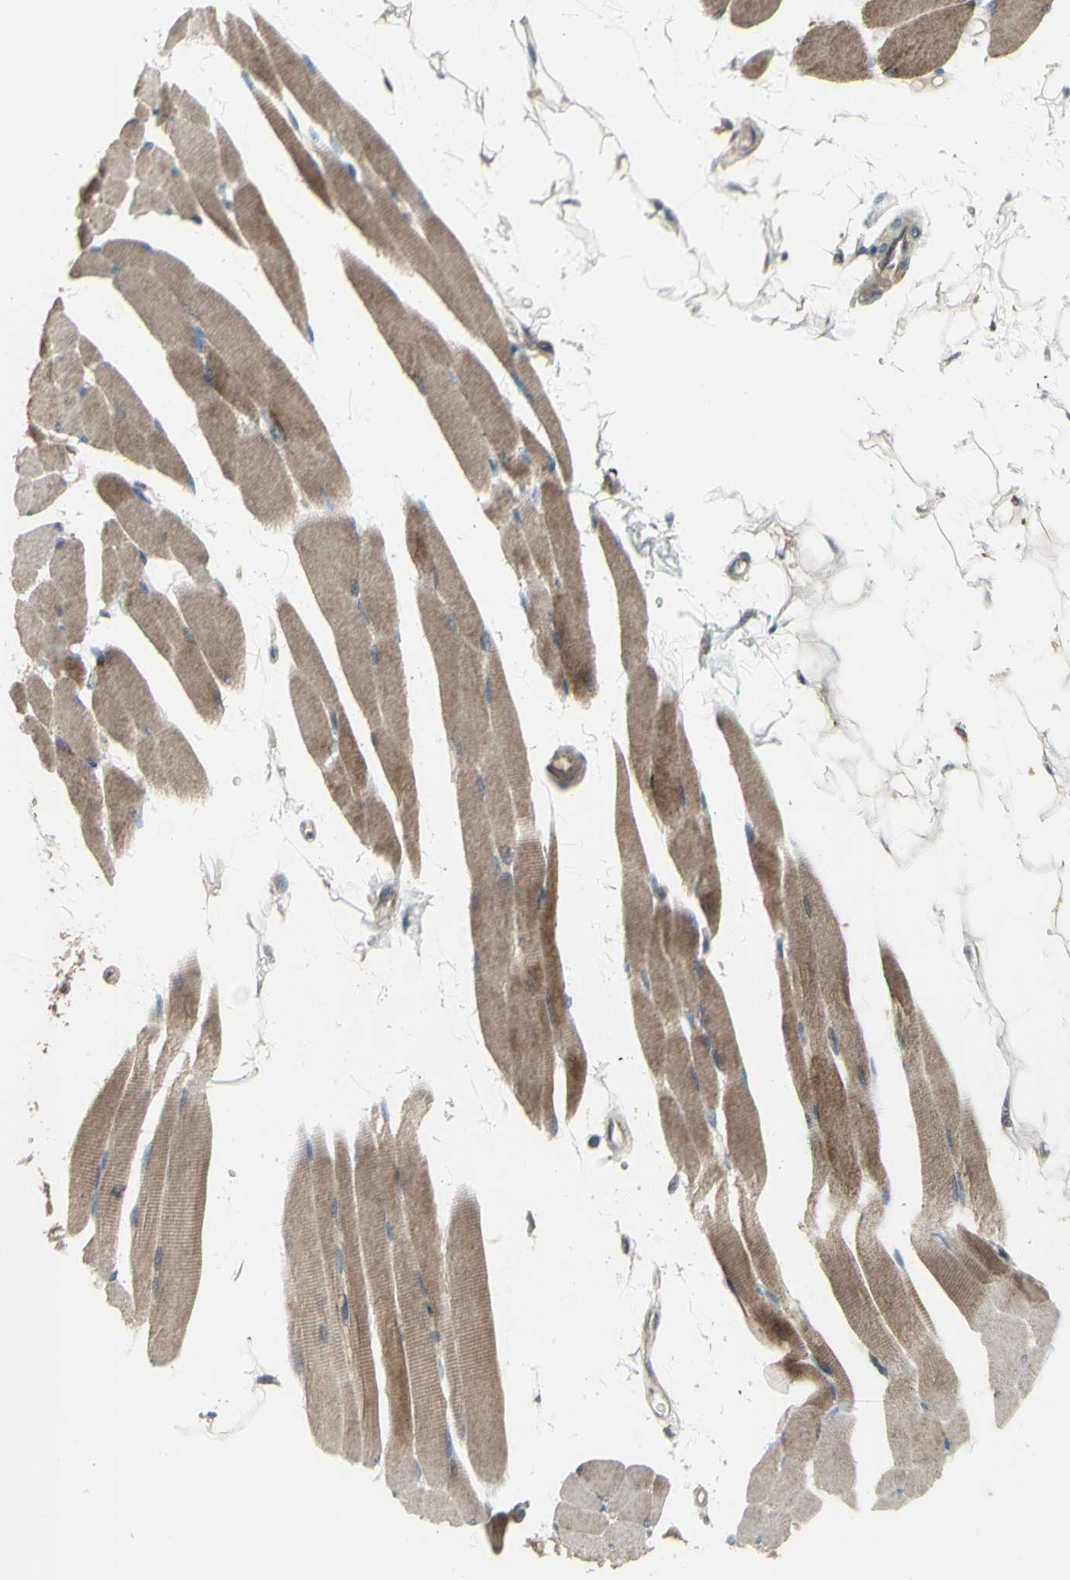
{"staining": {"intensity": "moderate", "quantity": ">75%", "location": "cytoplasmic/membranous"}, "tissue": "skeletal muscle", "cell_type": "Myocytes", "image_type": "normal", "snomed": [{"axis": "morphology", "description": "Normal tissue, NOS"}, {"axis": "topography", "description": "Skeletal muscle"}, {"axis": "topography", "description": "Oral tissue"}, {"axis": "topography", "description": "Peripheral nerve tissue"}], "caption": "DAB (3,3'-diaminobenzidine) immunohistochemical staining of benign human skeletal muscle exhibits moderate cytoplasmic/membranous protein staining in about >75% of myocytes.", "gene": "GRAMD1B", "patient": {"sex": "female", "age": 84}}